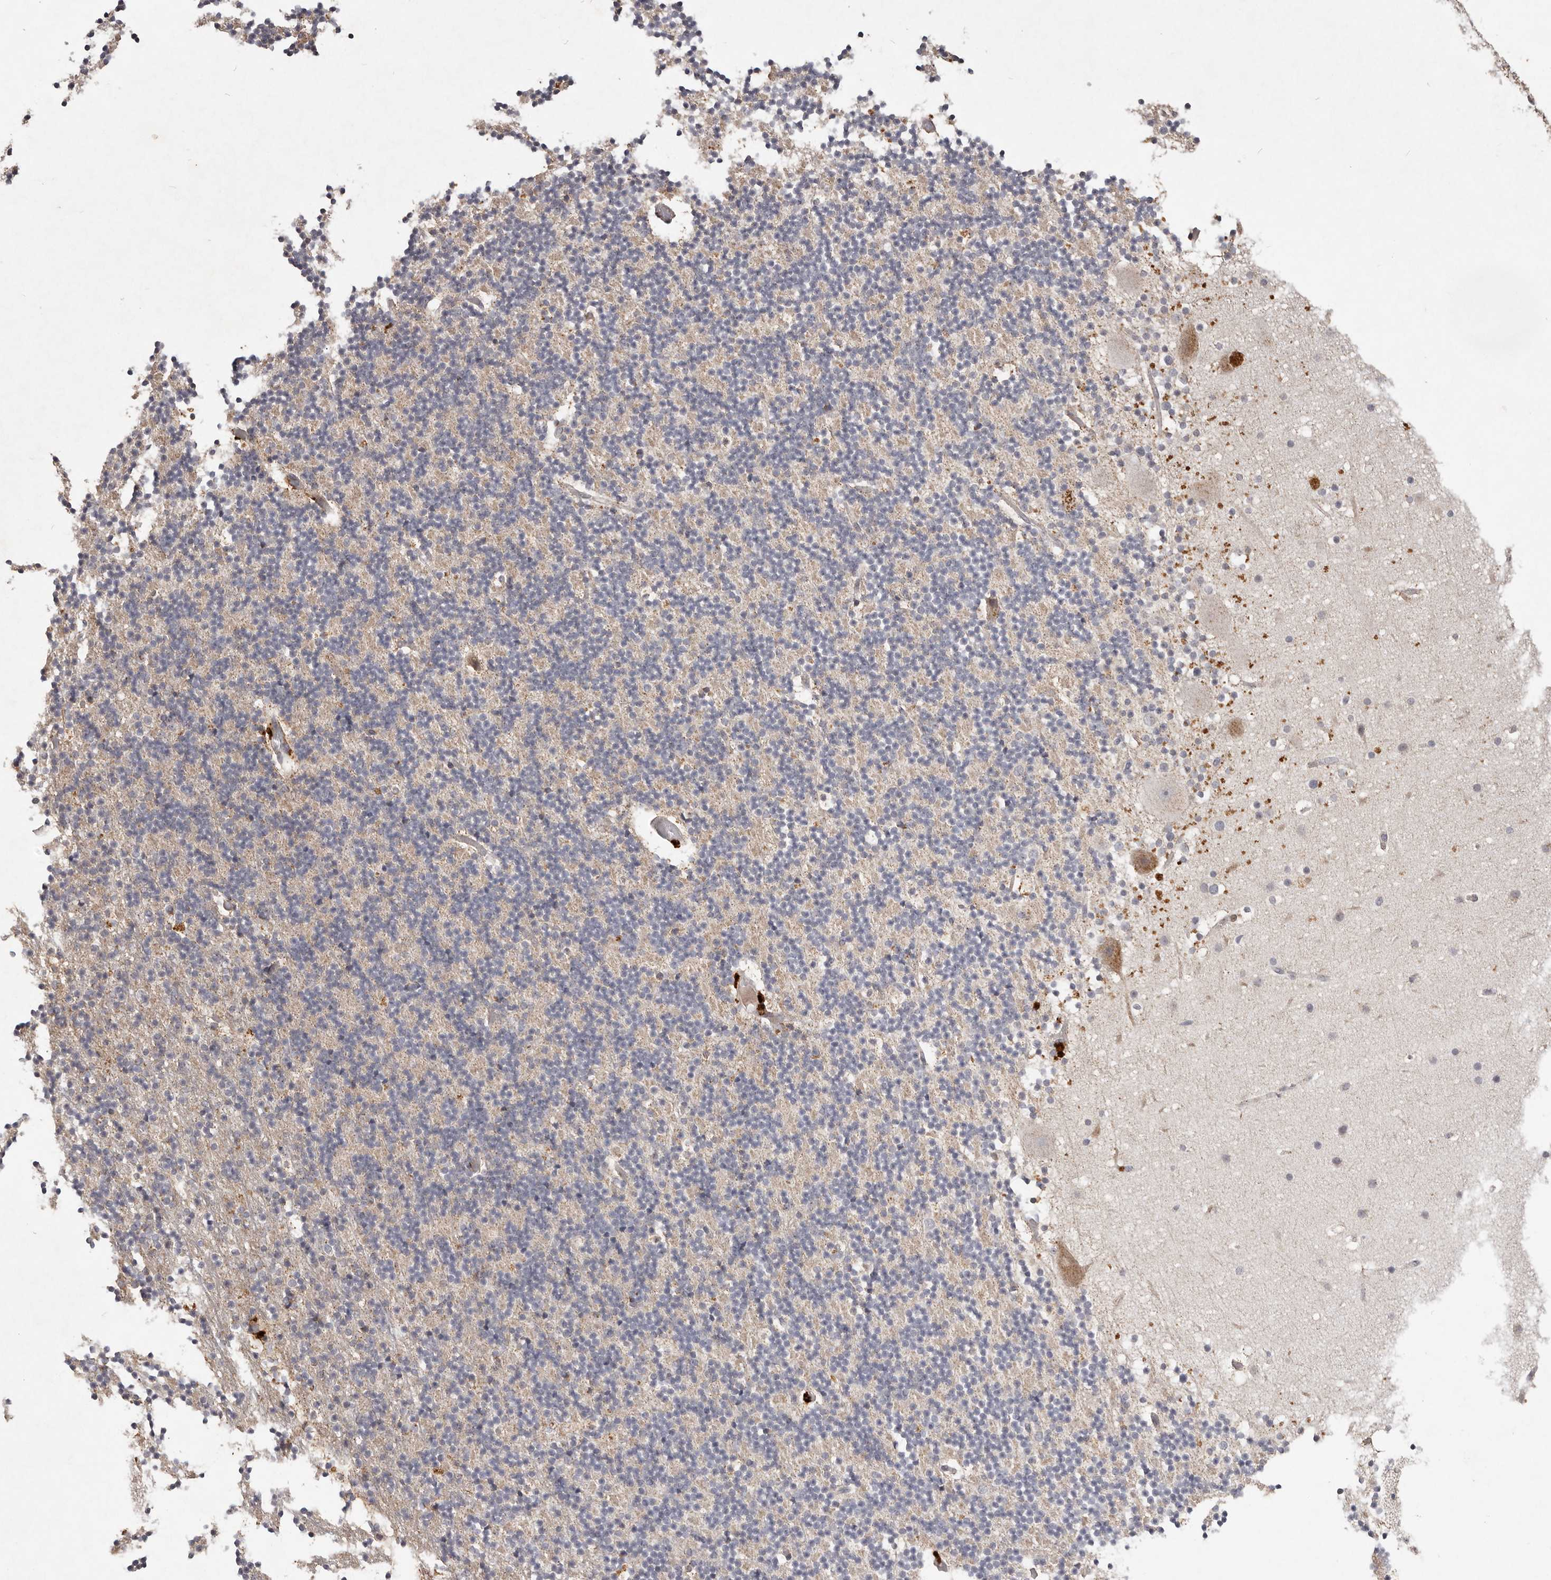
{"staining": {"intensity": "negative", "quantity": "none", "location": "none"}, "tissue": "cerebellum", "cell_type": "Cells in granular layer", "image_type": "normal", "snomed": [{"axis": "morphology", "description": "Normal tissue, NOS"}, {"axis": "topography", "description": "Cerebellum"}], "caption": "Immunohistochemical staining of normal cerebellum demonstrates no significant expression in cells in granular layer. (Brightfield microscopy of DAB (3,3'-diaminobenzidine) IHC at high magnification).", "gene": "PLOD2", "patient": {"sex": "male", "age": 57}}